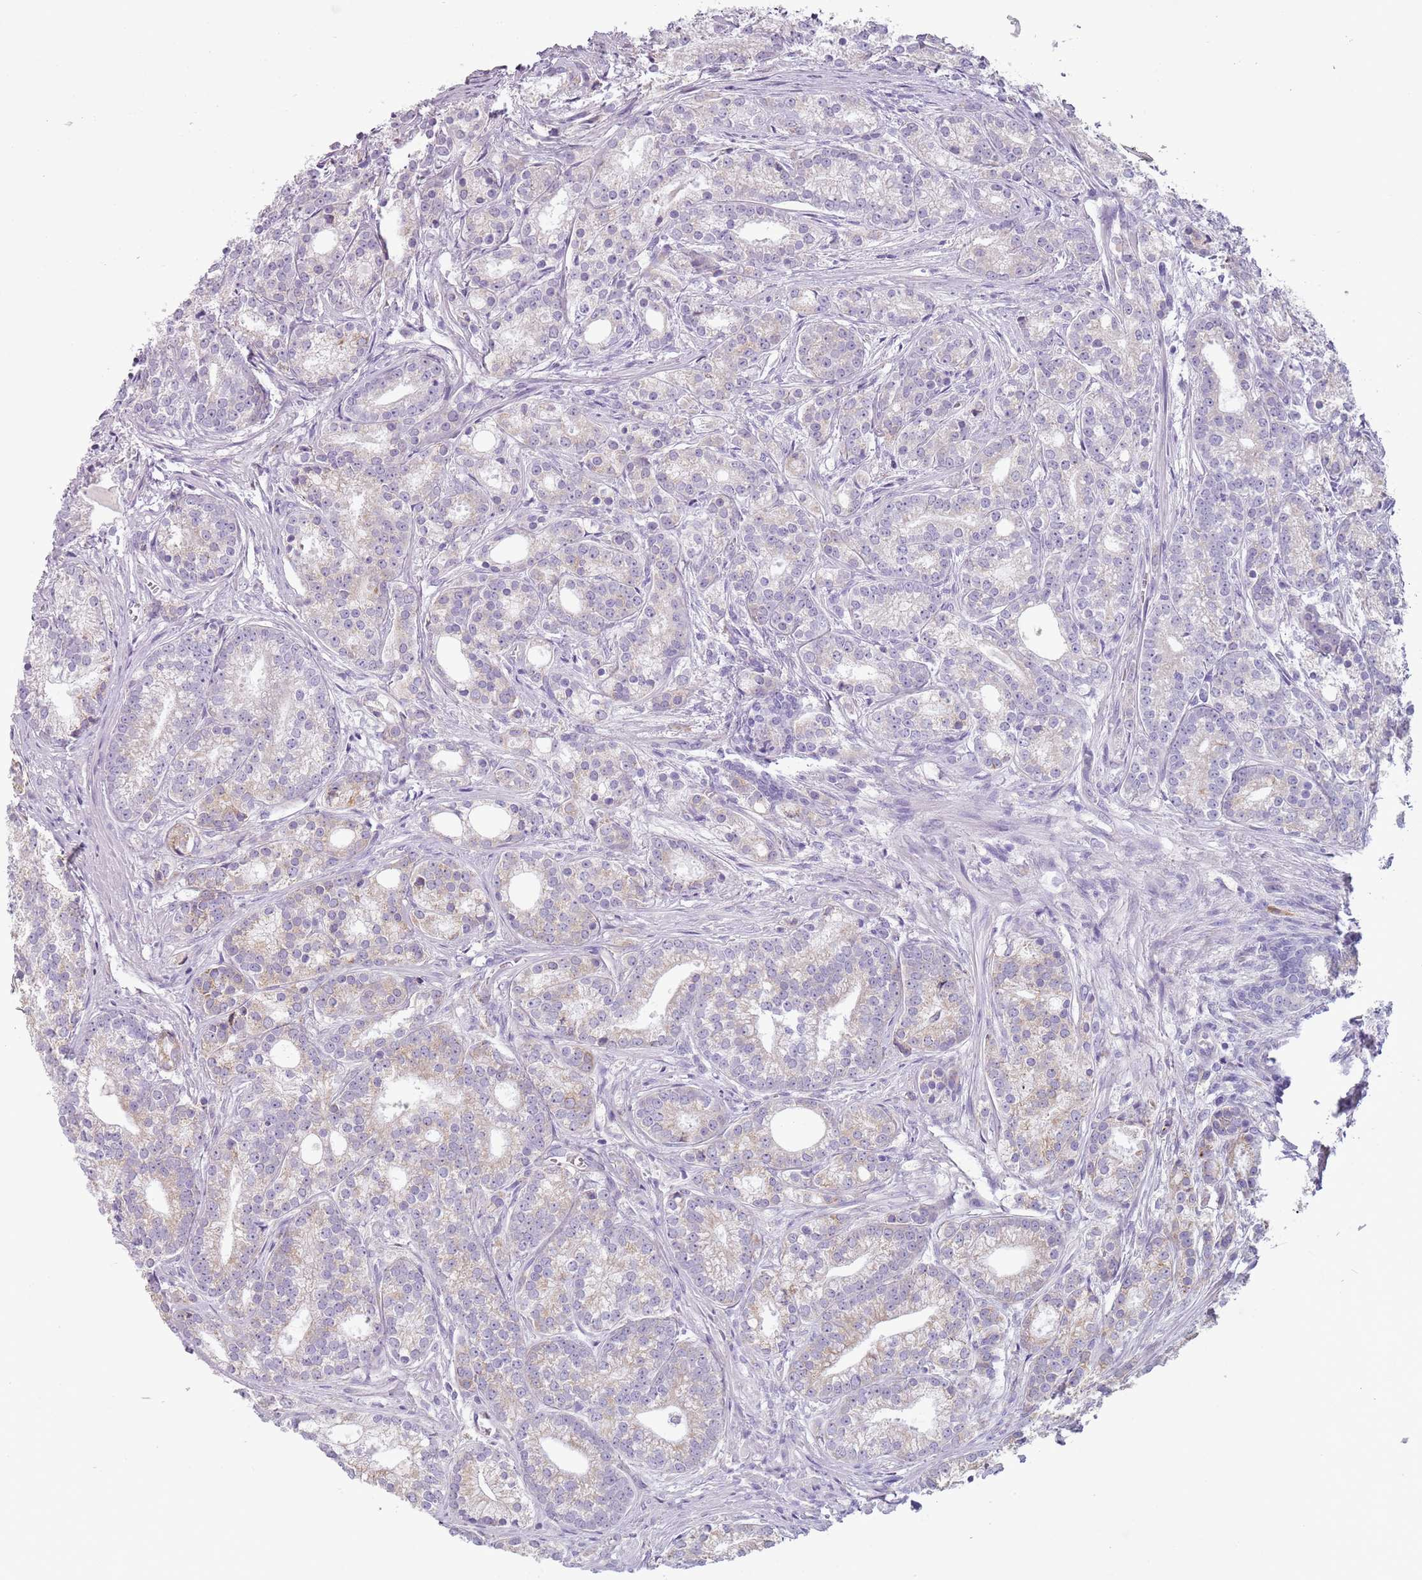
{"staining": {"intensity": "weak", "quantity": "<25%", "location": "cytoplasmic/membranous"}, "tissue": "prostate cancer", "cell_type": "Tumor cells", "image_type": "cancer", "snomed": [{"axis": "morphology", "description": "Adenocarcinoma, Low grade"}, {"axis": "topography", "description": "Prostate"}], "caption": "The micrograph reveals no staining of tumor cells in prostate adenocarcinoma (low-grade).", "gene": "HYOU1", "patient": {"sex": "male", "age": 71}}